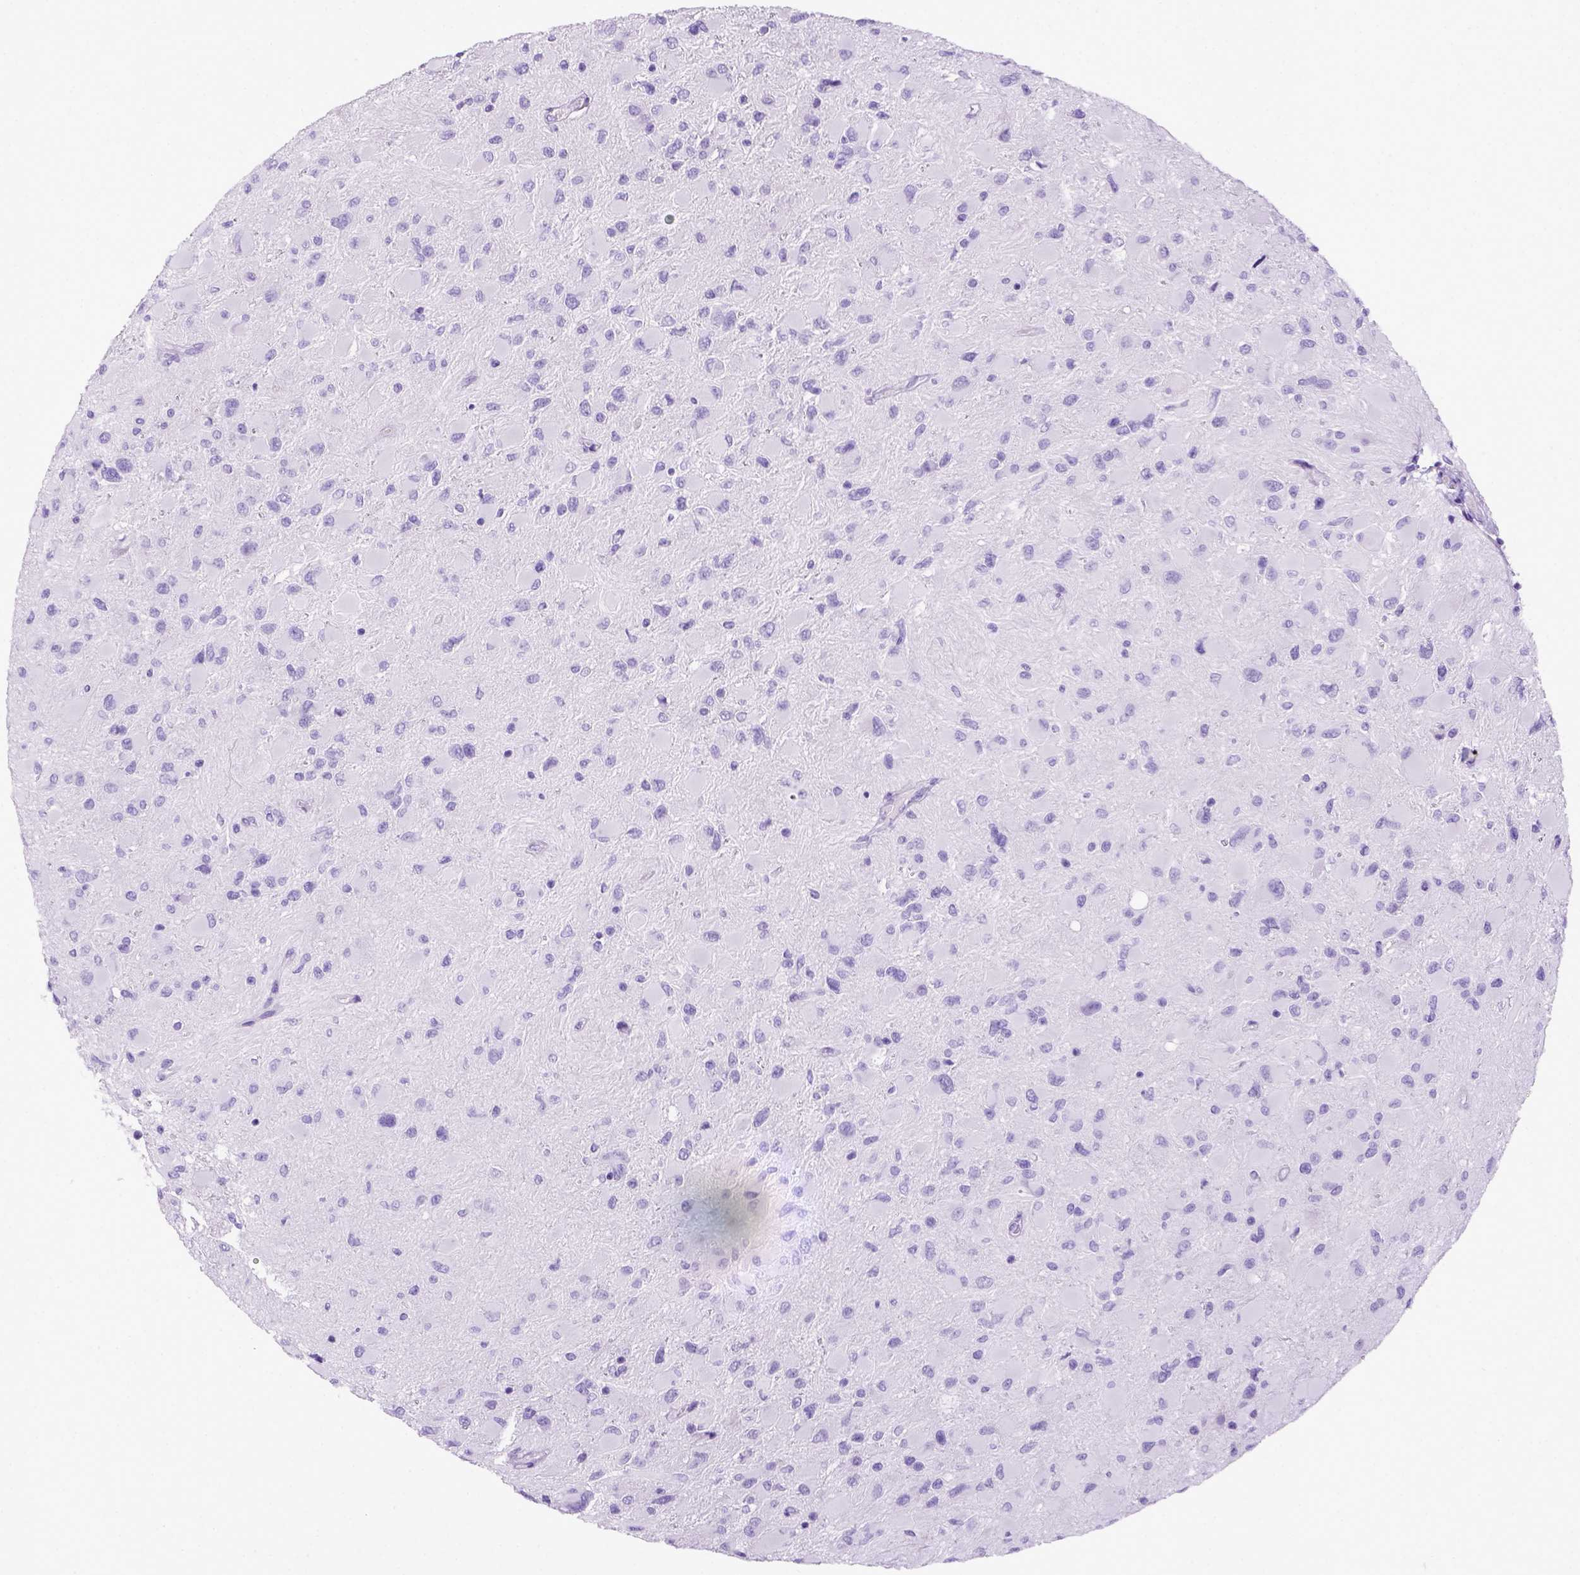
{"staining": {"intensity": "negative", "quantity": "none", "location": "none"}, "tissue": "glioma", "cell_type": "Tumor cells", "image_type": "cancer", "snomed": [{"axis": "morphology", "description": "Glioma, malignant, High grade"}, {"axis": "topography", "description": "Cerebral cortex"}], "caption": "This is an immunohistochemistry micrograph of human high-grade glioma (malignant). There is no staining in tumor cells.", "gene": "ITIH4", "patient": {"sex": "female", "age": 36}}